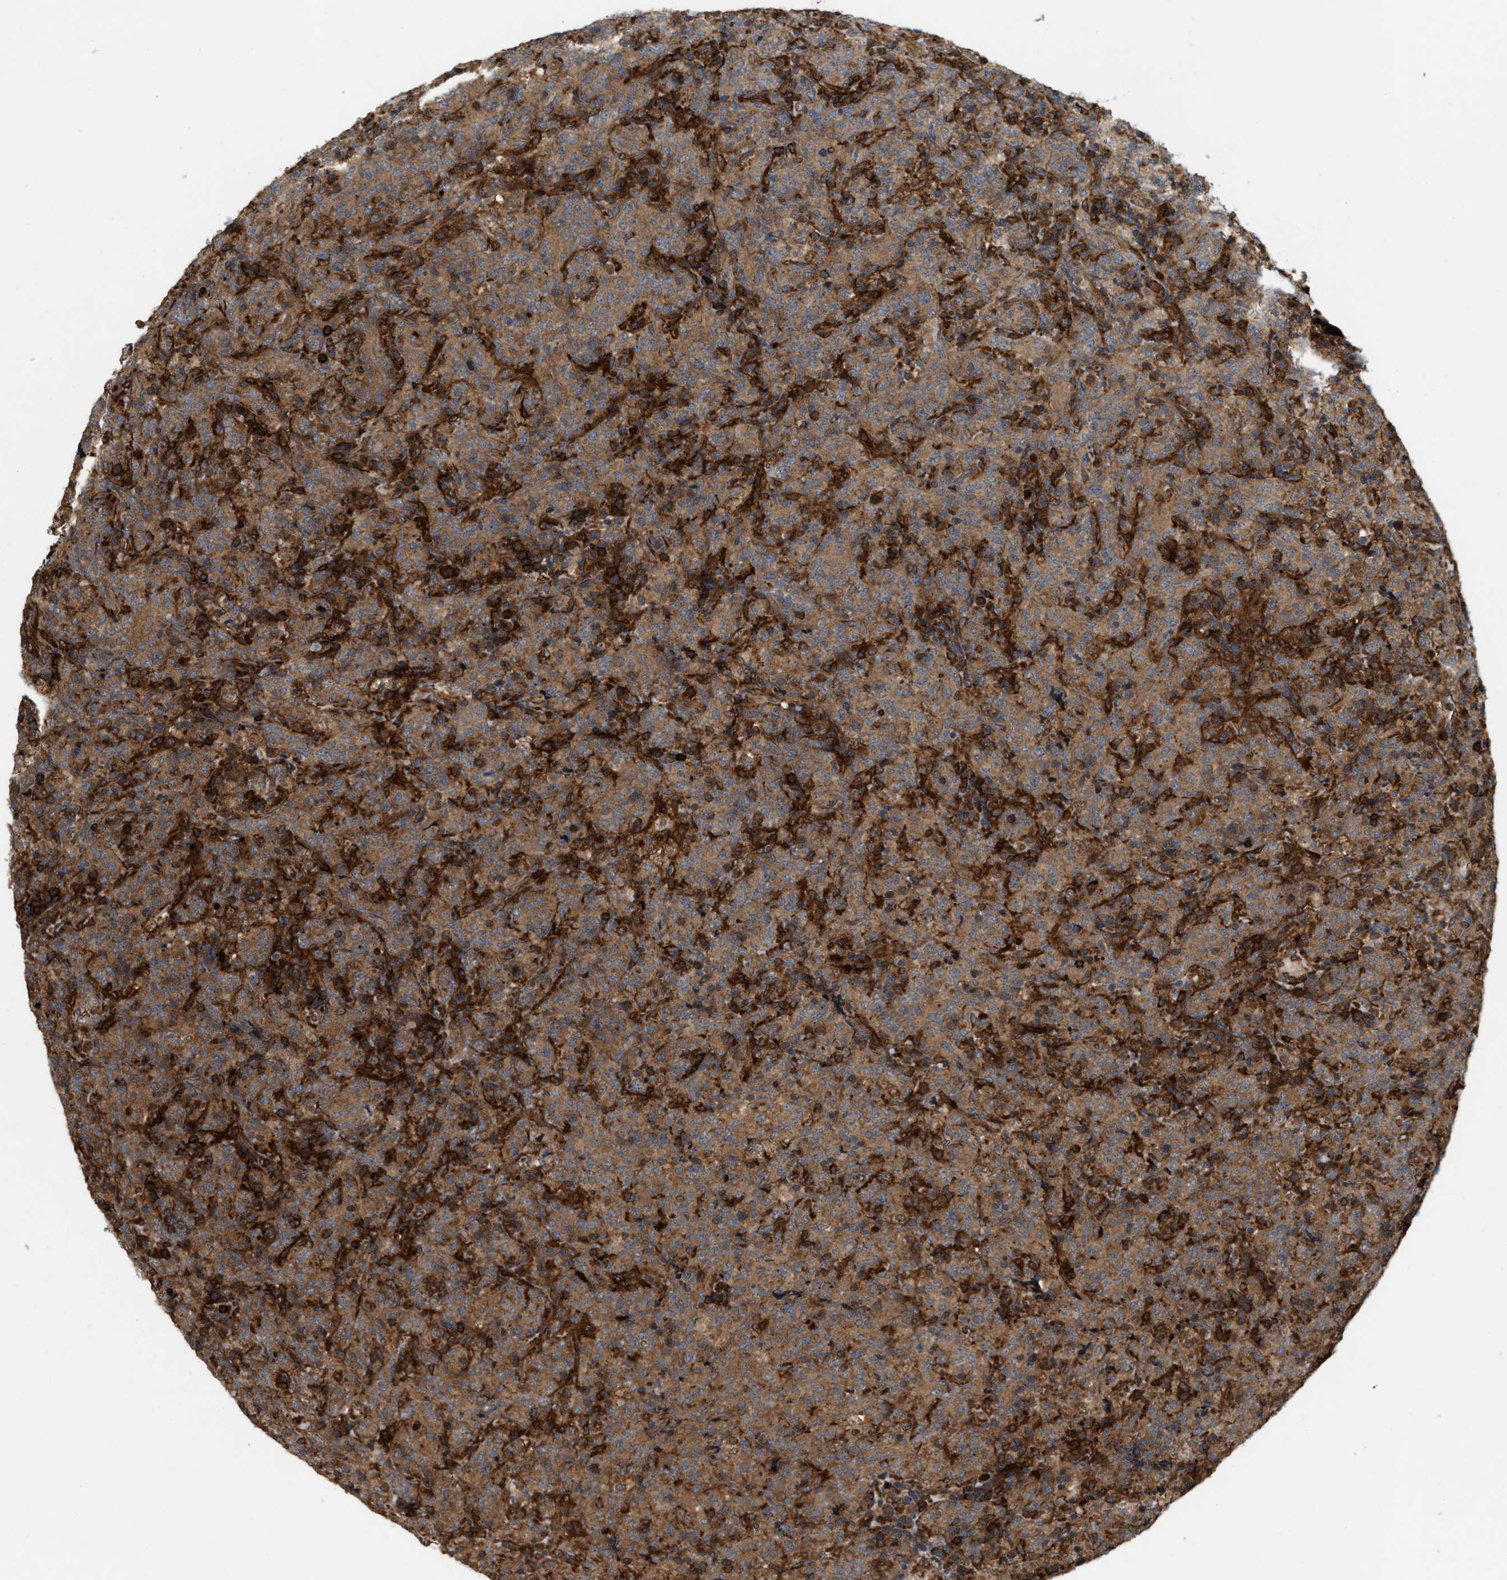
{"staining": {"intensity": "strong", "quantity": ">75%", "location": "cytoplasmic/membranous"}, "tissue": "lymphoma", "cell_type": "Tumor cells", "image_type": "cancer", "snomed": [{"axis": "morphology", "description": "Malignant lymphoma, non-Hodgkin's type, High grade"}, {"axis": "topography", "description": "Tonsil"}], "caption": "DAB (3,3'-diaminobenzidine) immunohistochemical staining of human high-grade malignant lymphoma, non-Hodgkin's type demonstrates strong cytoplasmic/membranous protein expression in about >75% of tumor cells. The protein is stained brown, and the nuclei are stained in blue (DAB IHC with brightfield microscopy, high magnification).", "gene": "IQCE", "patient": {"sex": "female", "age": 36}}